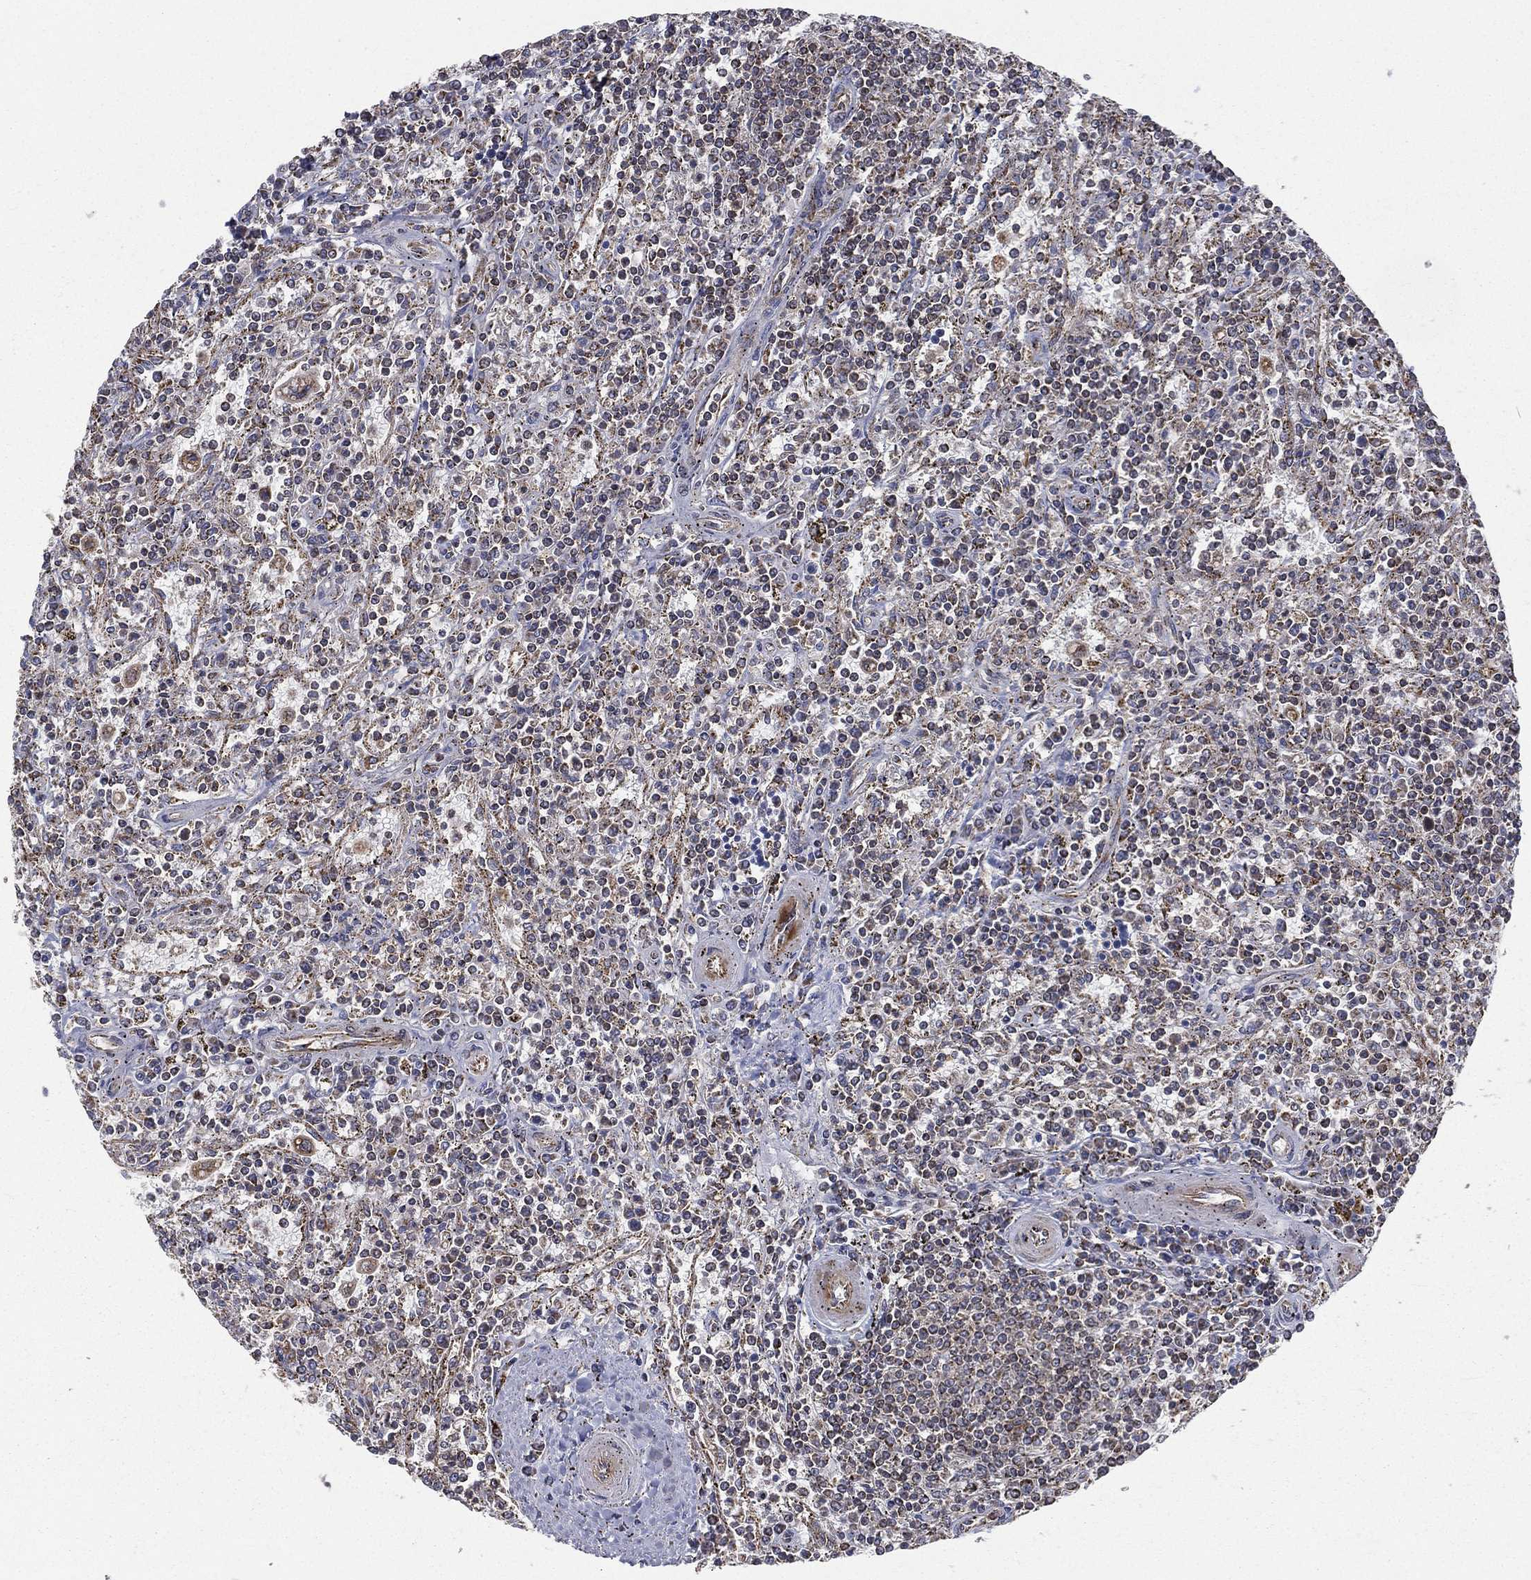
{"staining": {"intensity": "moderate", "quantity": "<25%", "location": "cytoplasmic/membranous"}, "tissue": "lymphoma", "cell_type": "Tumor cells", "image_type": "cancer", "snomed": [{"axis": "morphology", "description": "Malignant lymphoma, non-Hodgkin's type, Low grade"}, {"axis": "topography", "description": "Spleen"}], "caption": "A brown stain shows moderate cytoplasmic/membranous positivity of a protein in human lymphoma tumor cells.", "gene": "RIN3", "patient": {"sex": "male", "age": 62}}